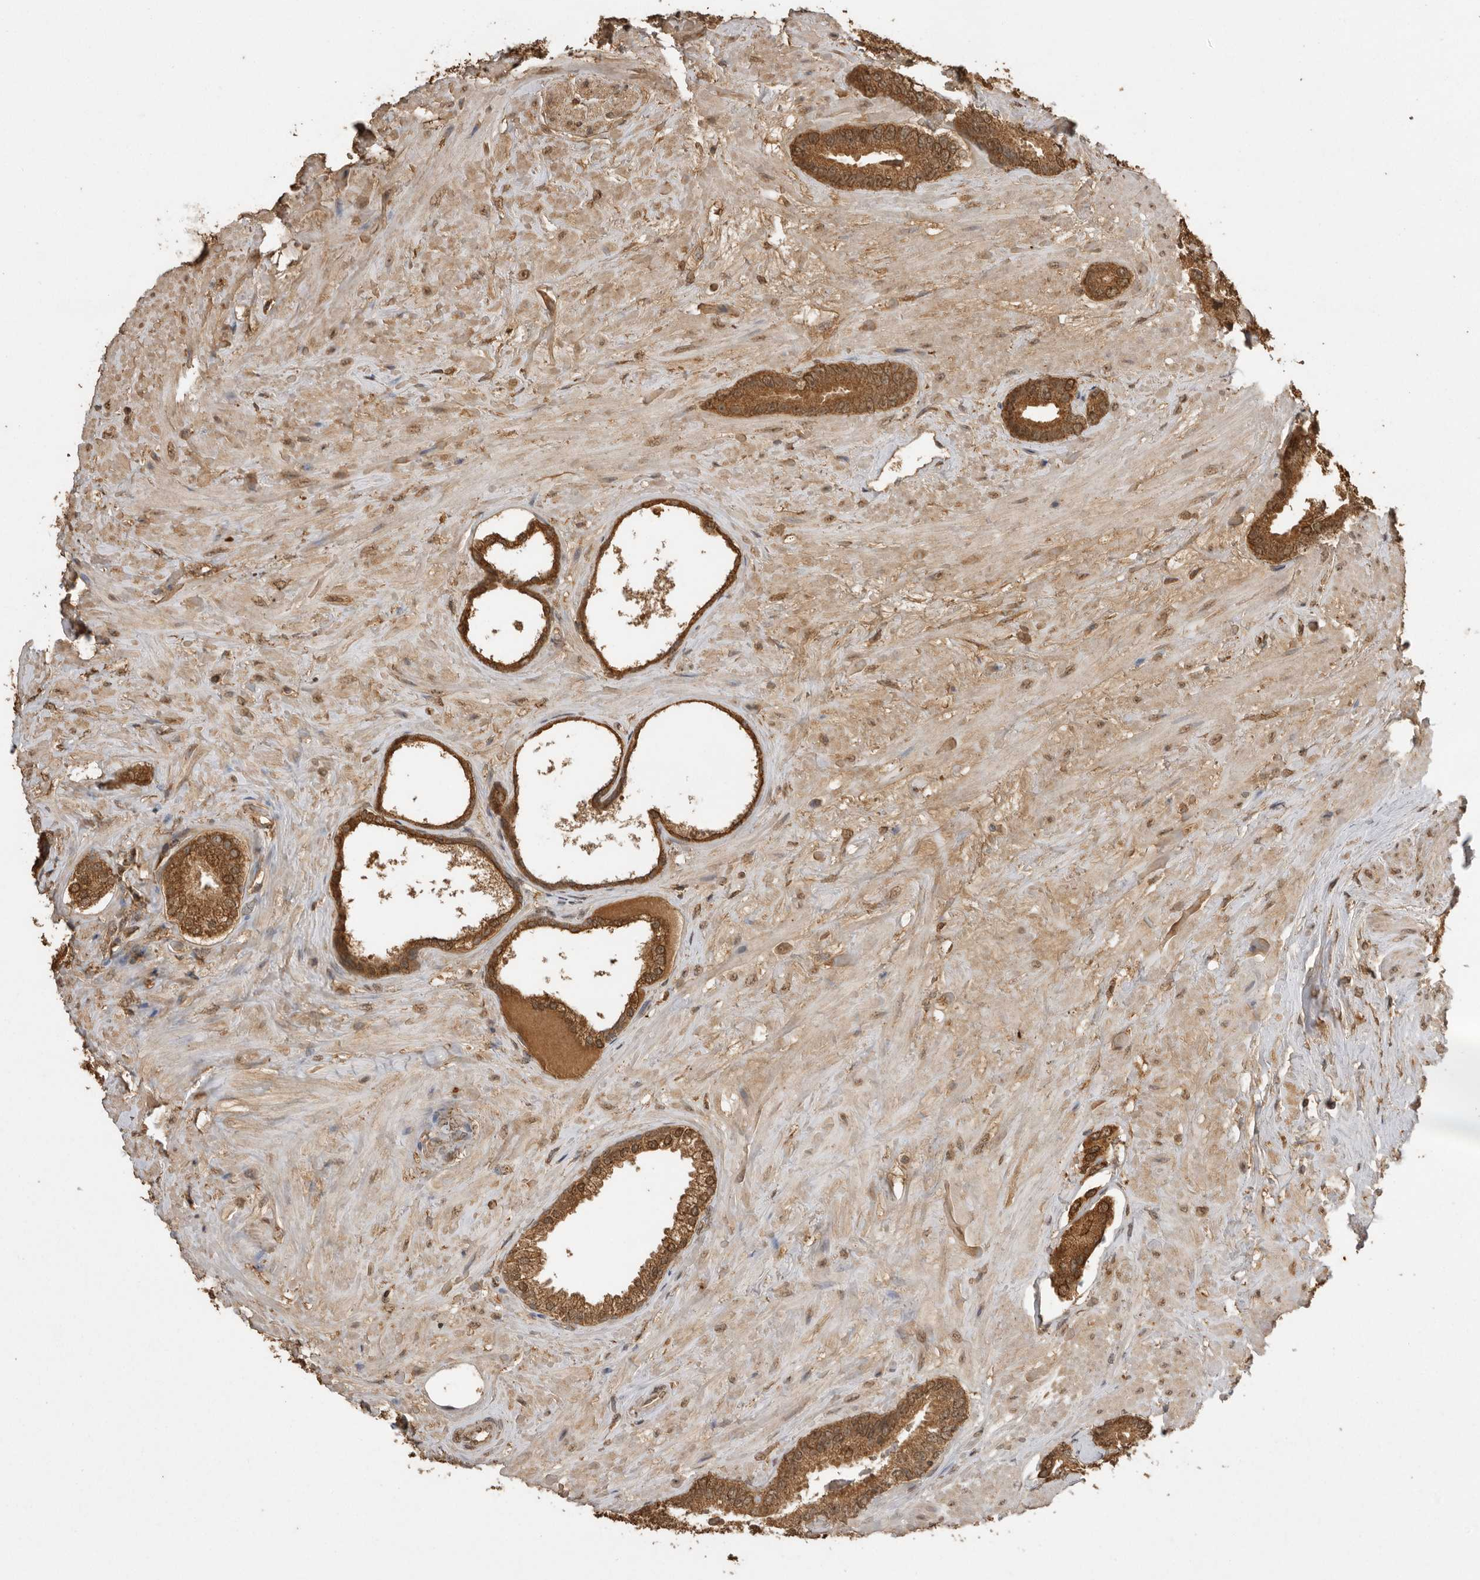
{"staining": {"intensity": "strong", "quantity": ">75%", "location": "cytoplasmic/membranous"}, "tissue": "prostate cancer", "cell_type": "Tumor cells", "image_type": "cancer", "snomed": [{"axis": "morphology", "description": "Adenocarcinoma, Low grade"}, {"axis": "topography", "description": "Prostate"}], "caption": "This micrograph demonstrates immunohistochemistry (IHC) staining of human low-grade adenocarcinoma (prostate), with high strong cytoplasmic/membranous expression in approximately >75% of tumor cells.", "gene": "JAG2", "patient": {"sex": "male", "age": 71}}